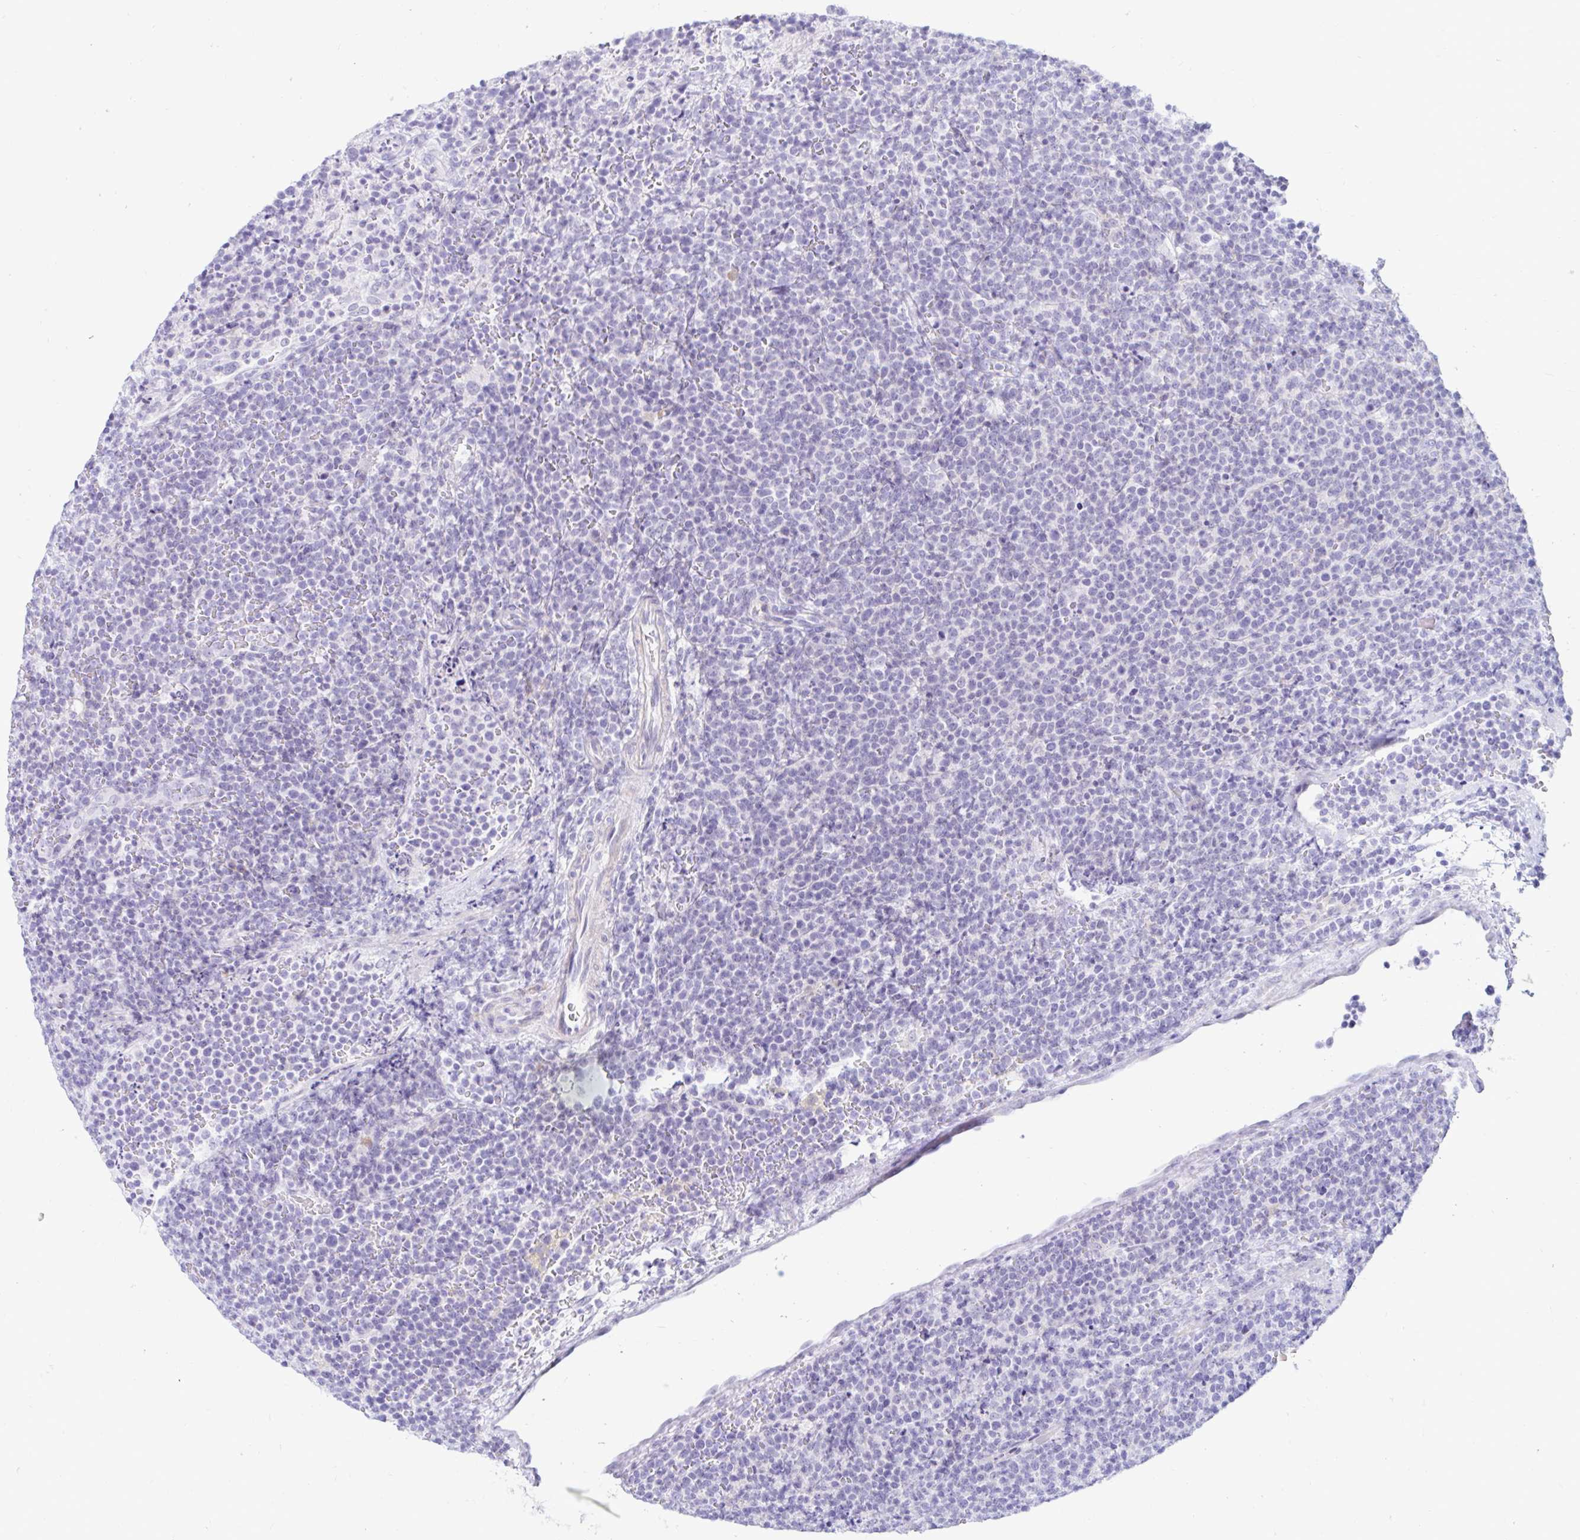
{"staining": {"intensity": "negative", "quantity": "none", "location": "none"}, "tissue": "lymphoma", "cell_type": "Tumor cells", "image_type": "cancer", "snomed": [{"axis": "morphology", "description": "Malignant lymphoma, non-Hodgkin's type, High grade"}, {"axis": "topography", "description": "Lymph node"}], "caption": "Immunohistochemistry micrograph of neoplastic tissue: lymphoma stained with DAB (3,3'-diaminobenzidine) exhibits no significant protein positivity in tumor cells. Nuclei are stained in blue.", "gene": "BEST1", "patient": {"sex": "male", "age": 61}}